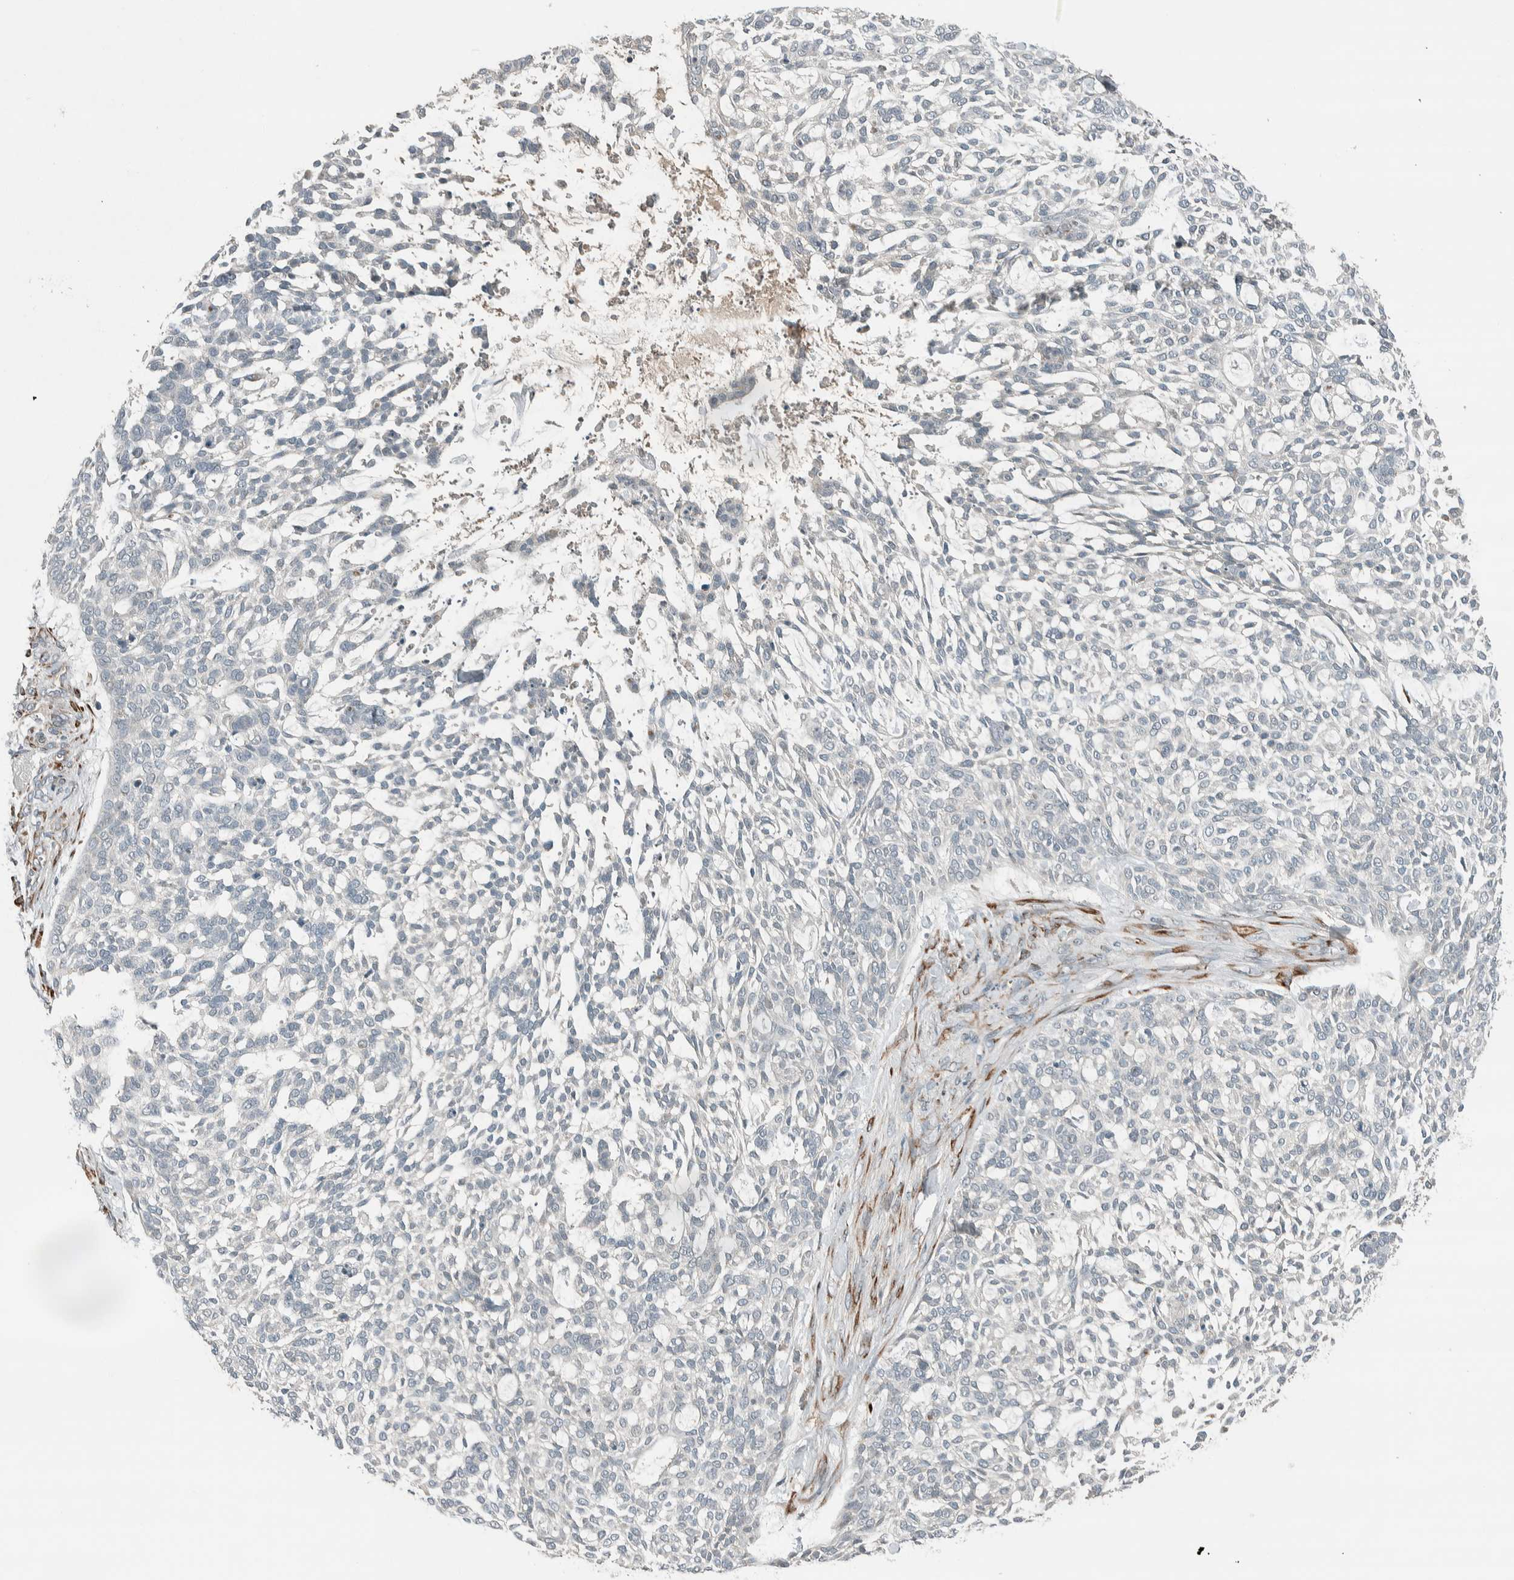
{"staining": {"intensity": "negative", "quantity": "none", "location": "none"}, "tissue": "skin cancer", "cell_type": "Tumor cells", "image_type": "cancer", "snomed": [{"axis": "morphology", "description": "Basal cell carcinoma"}, {"axis": "topography", "description": "Skin"}], "caption": "DAB (3,3'-diaminobenzidine) immunohistochemical staining of skin basal cell carcinoma displays no significant staining in tumor cells.", "gene": "CTBP2", "patient": {"sex": "female", "age": 64}}